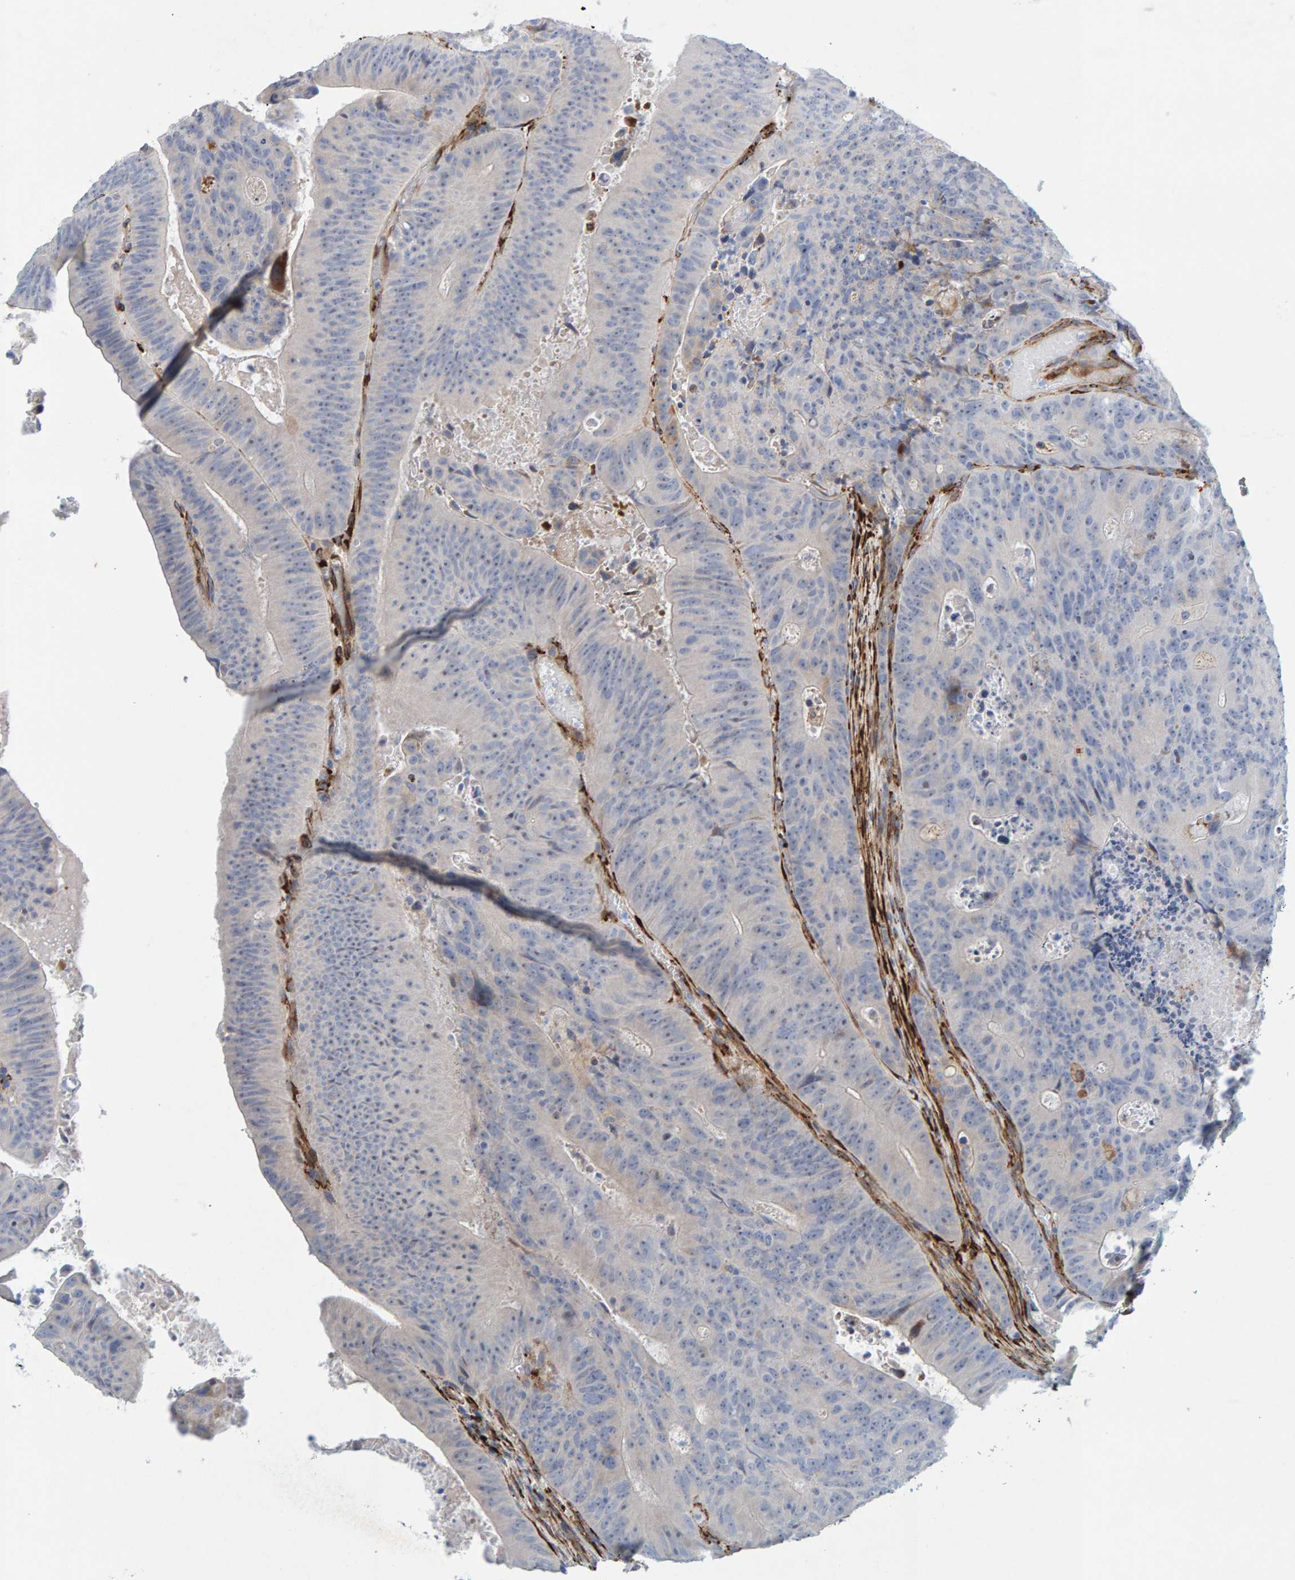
{"staining": {"intensity": "negative", "quantity": "none", "location": "none"}, "tissue": "colorectal cancer", "cell_type": "Tumor cells", "image_type": "cancer", "snomed": [{"axis": "morphology", "description": "Adenocarcinoma, NOS"}, {"axis": "topography", "description": "Colon"}], "caption": "The IHC histopathology image has no significant staining in tumor cells of colorectal cancer (adenocarcinoma) tissue.", "gene": "MMP16", "patient": {"sex": "male", "age": 87}}